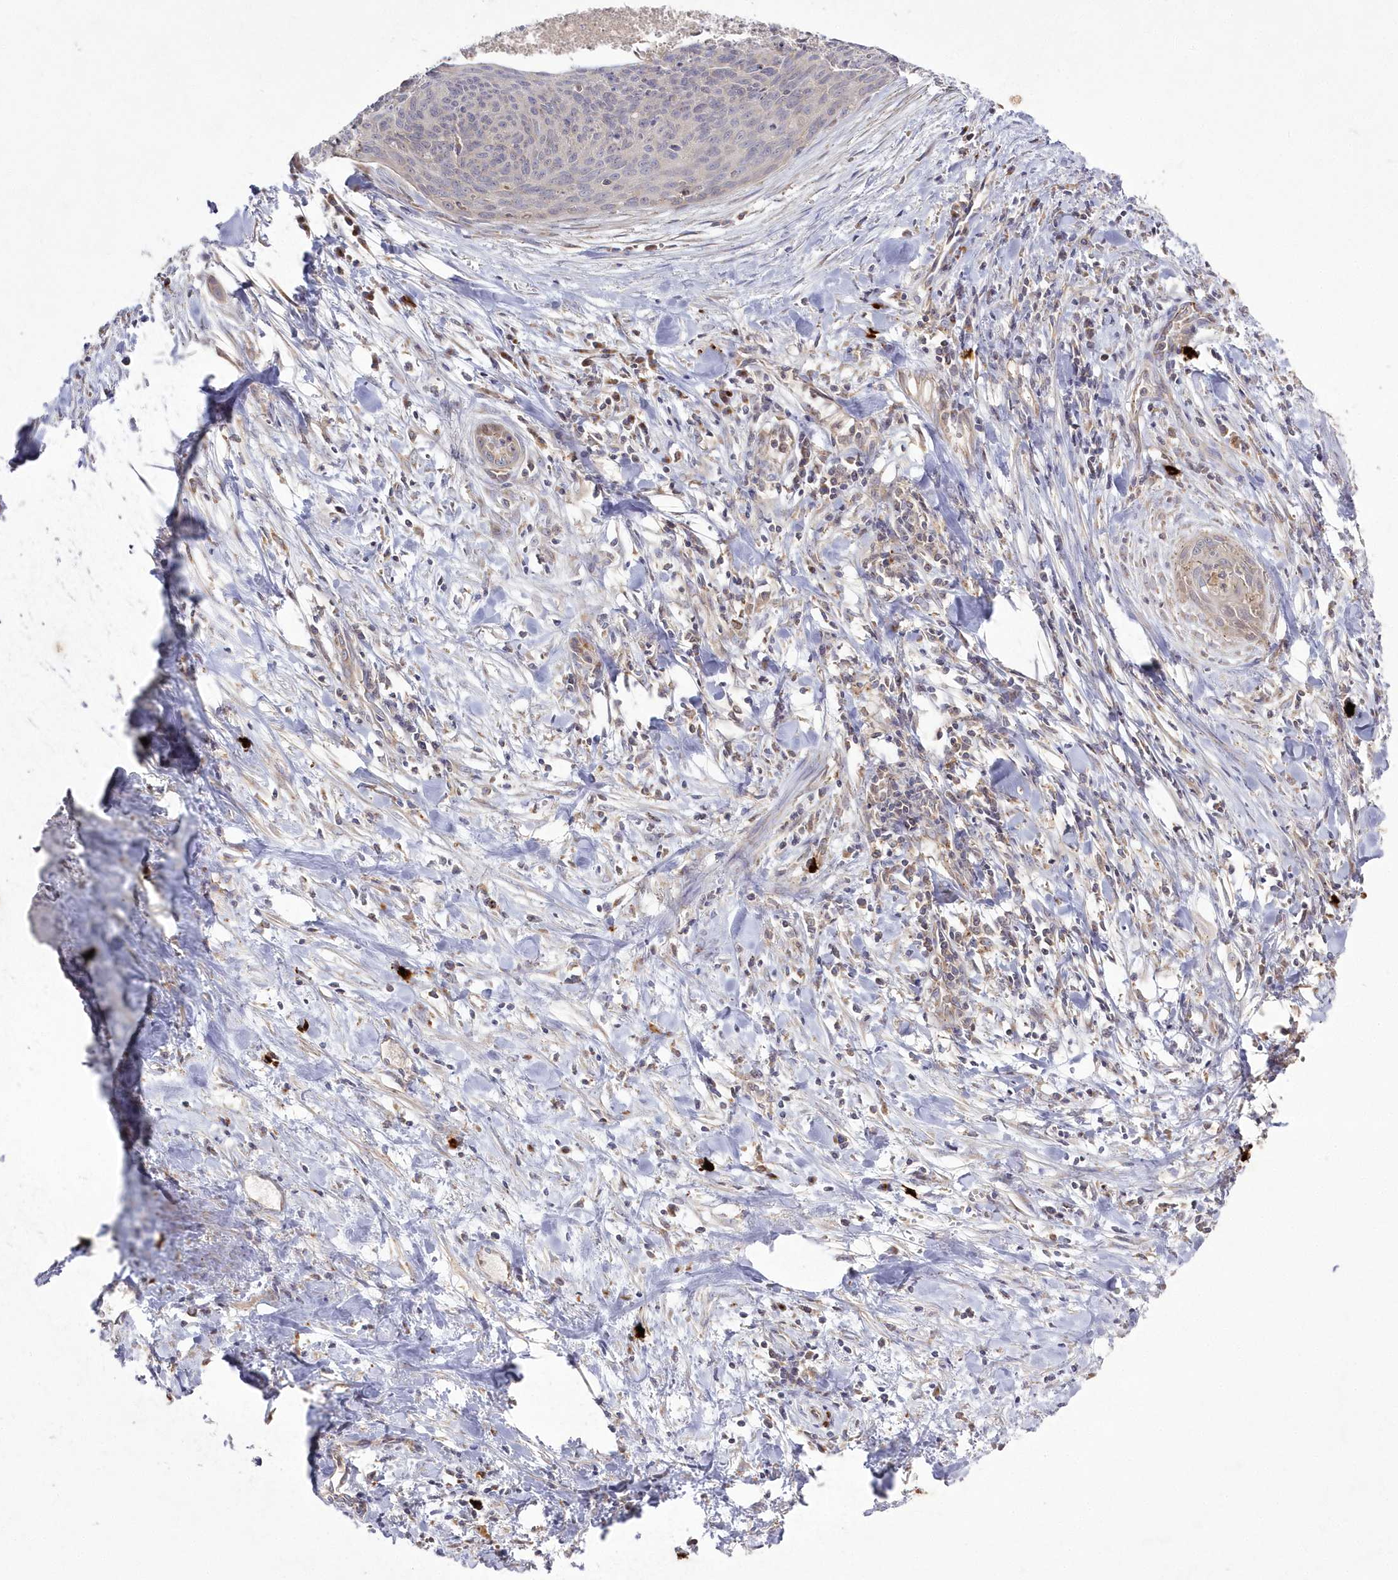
{"staining": {"intensity": "weak", "quantity": "<25%", "location": "cytoplasmic/membranous"}, "tissue": "cervical cancer", "cell_type": "Tumor cells", "image_type": "cancer", "snomed": [{"axis": "morphology", "description": "Squamous cell carcinoma, NOS"}, {"axis": "topography", "description": "Cervix"}], "caption": "An immunohistochemistry image of cervical cancer is shown. There is no staining in tumor cells of cervical cancer. (Immunohistochemistry, brightfield microscopy, high magnification).", "gene": "ARSB", "patient": {"sex": "female", "age": 55}}